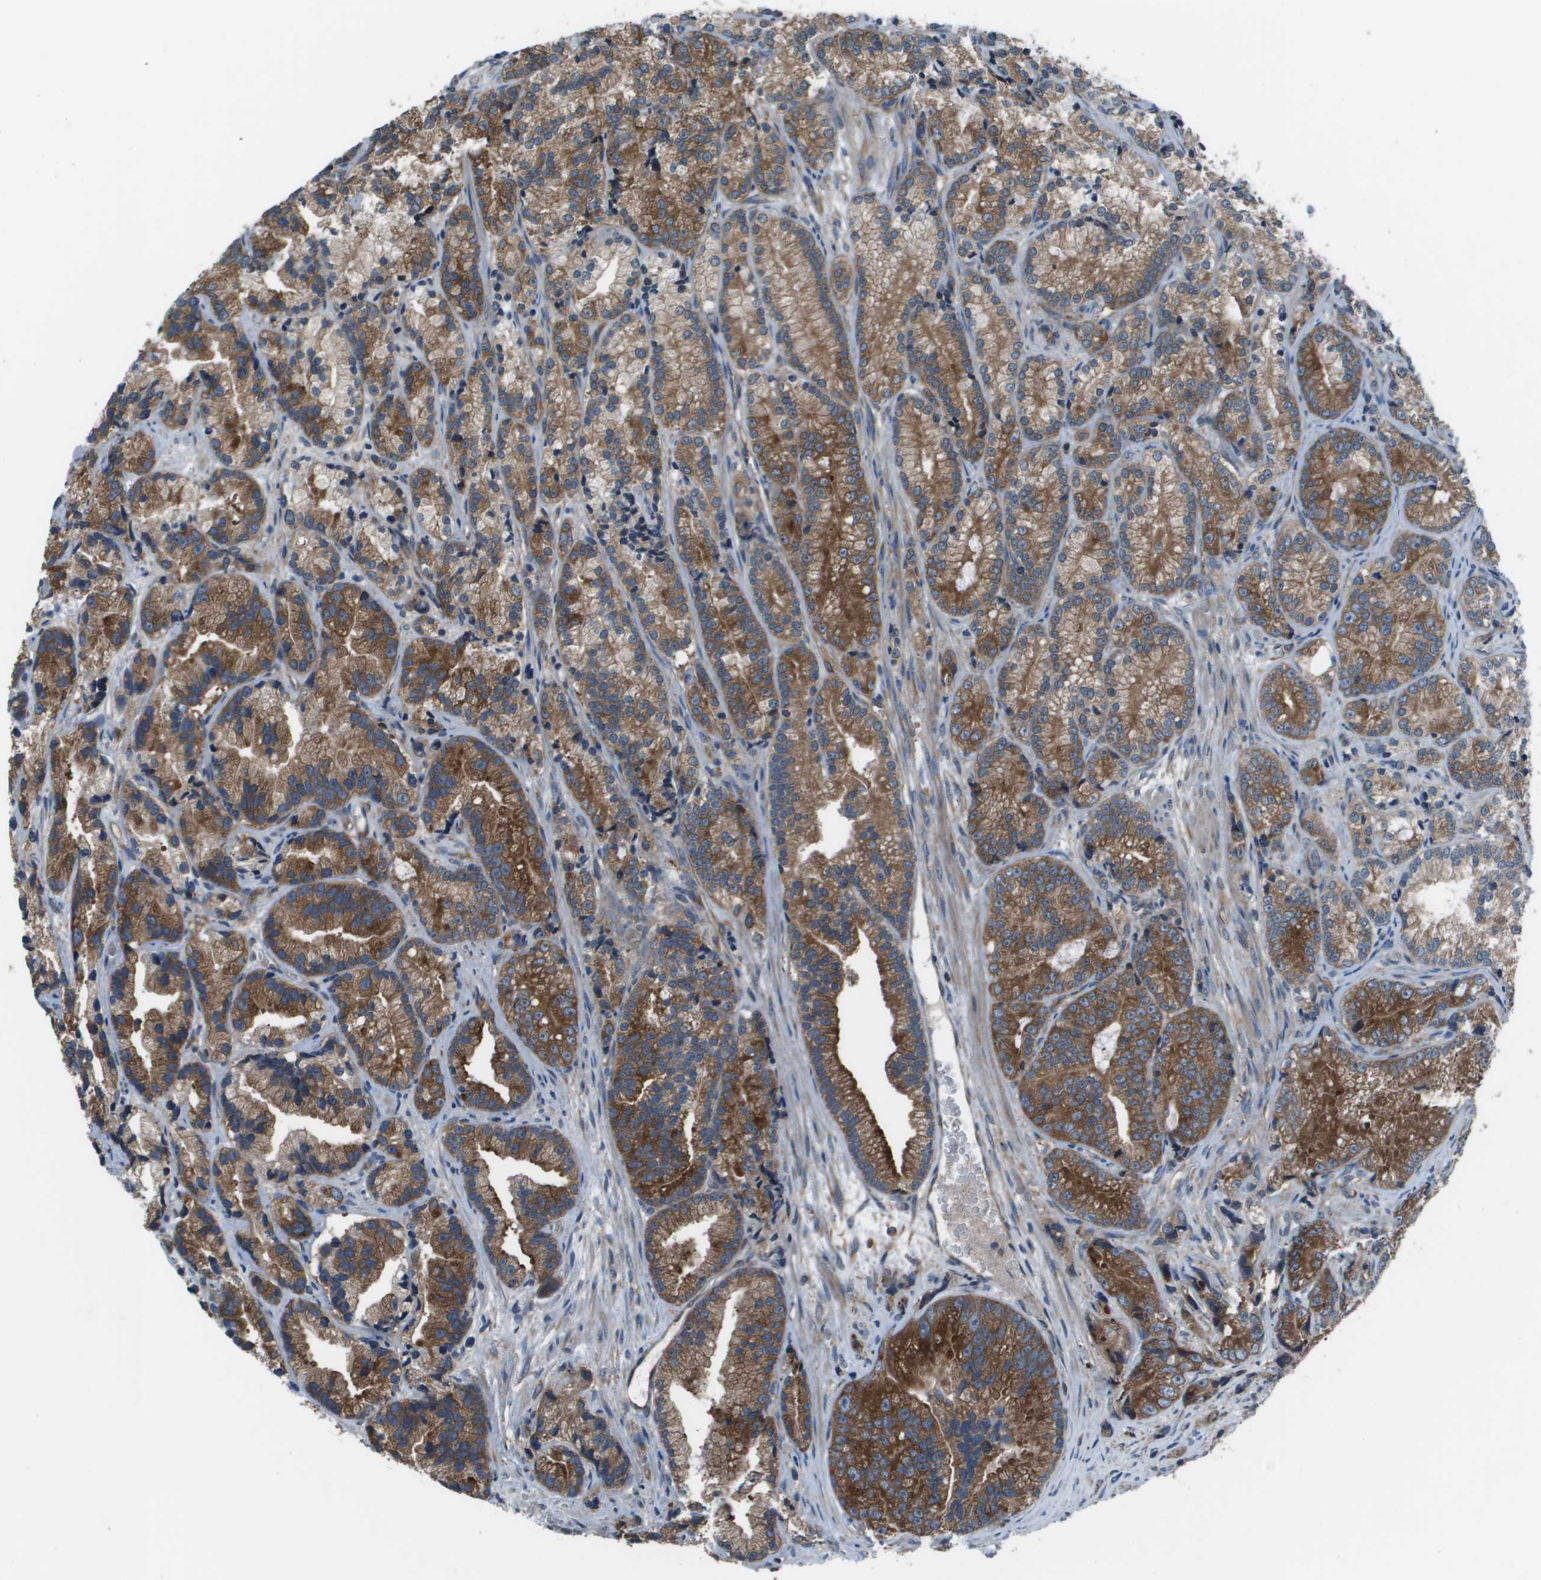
{"staining": {"intensity": "moderate", "quantity": ">75%", "location": "cytoplasmic/membranous"}, "tissue": "prostate cancer", "cell_type": "Tumor cells", "image_type": "cancer", "snomed": [{"axis": "morphology", "description": "Adenocarcinoma, Low grade"}, {"axis": "topography", "description": "Prostate"}], "caption": "Tumor cells exhibit medium levels of moderate cytoplasmic/membranous staining in approximately >75% of cells in prostate low-grade adenocarcinoma.", "gene": "EIF3B", "patient": {"sex": "male", "age": 89}}